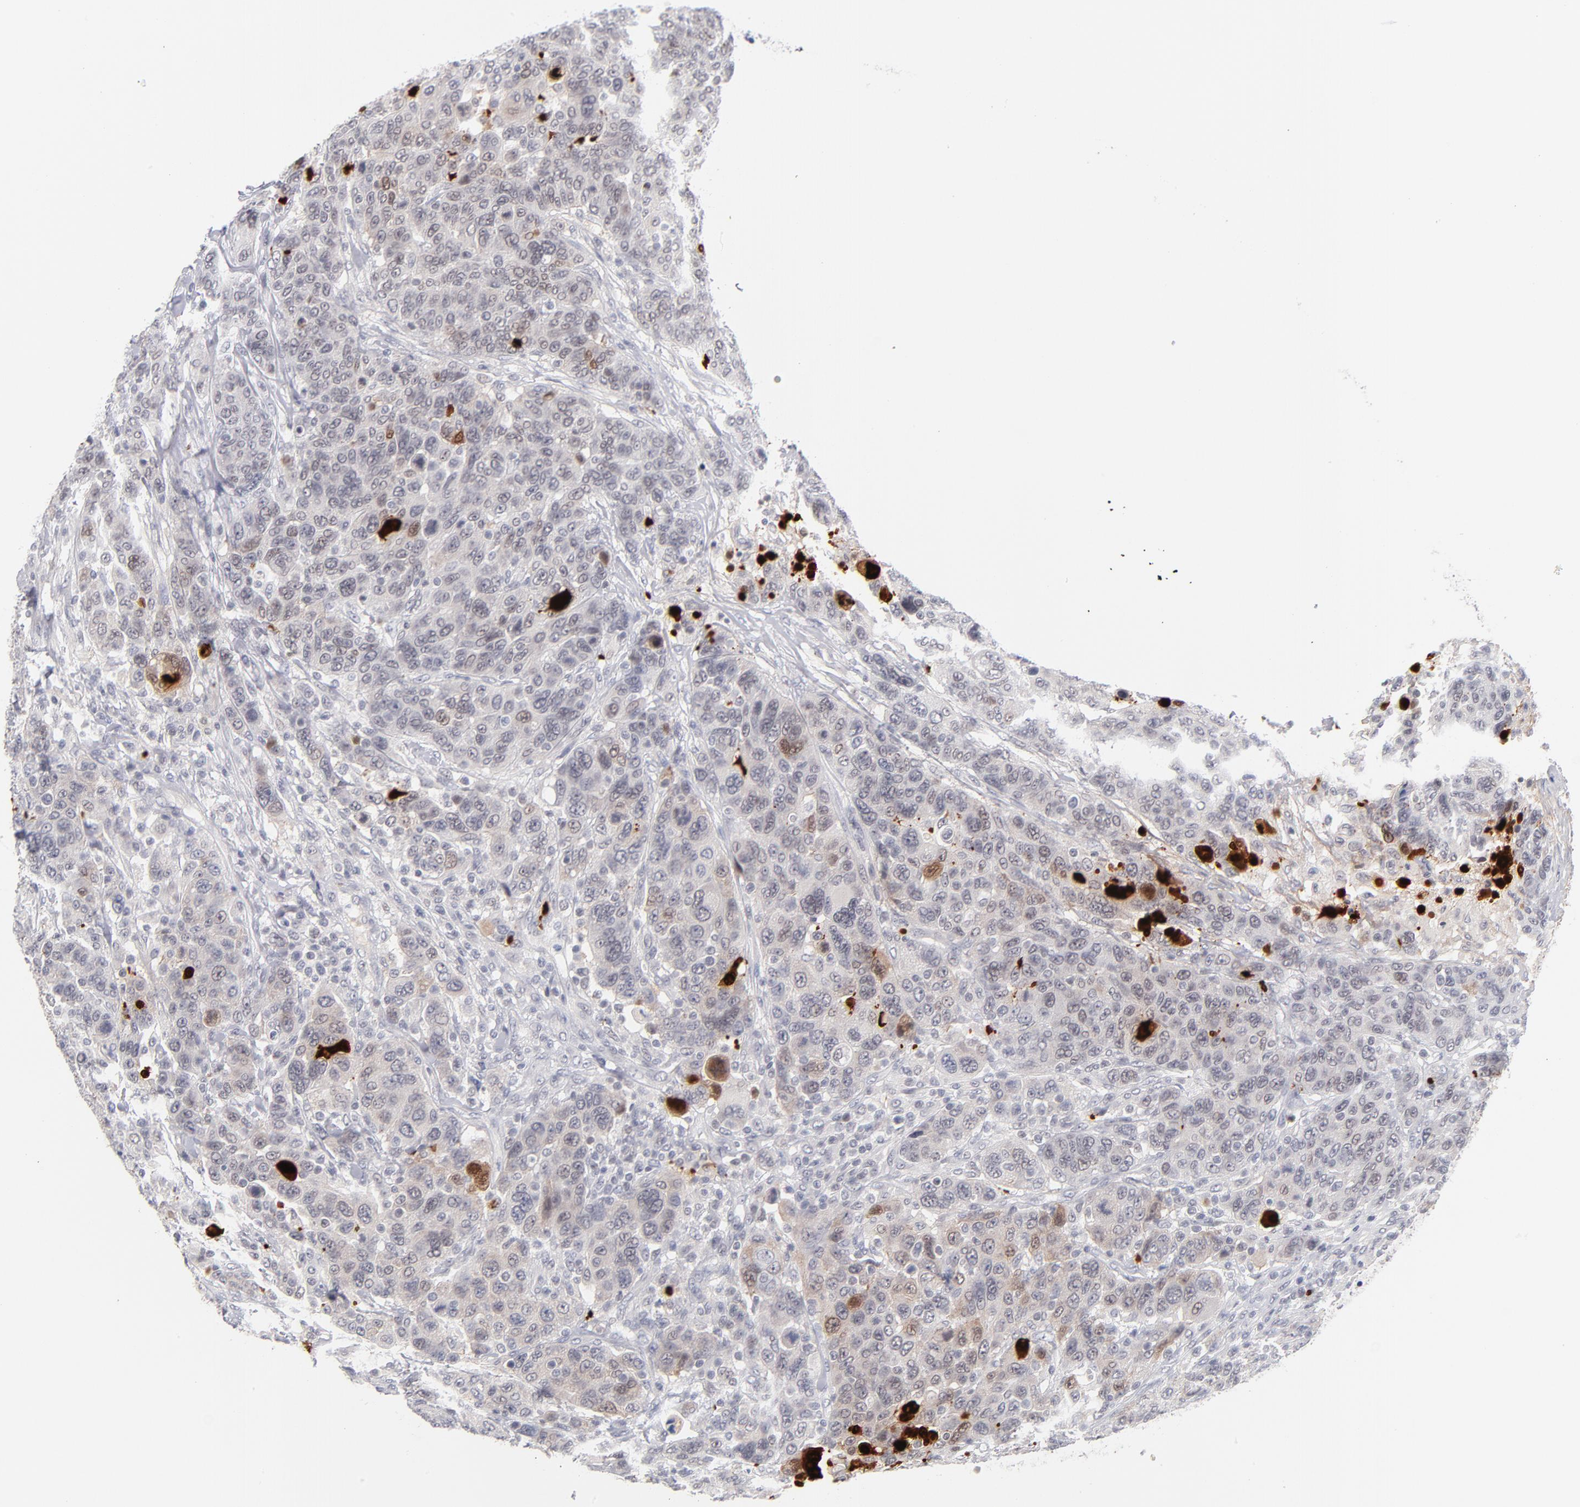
{"staining": {"intensity": "weak", "quantity": "<25%", "location": "cytoplasmic/membranous,nuclear"}, "tissue": "breast cancer", "cell_type": "Tumor cells", "image_type": "cancer", "snomed": [{"axis": "morphology", "description": "Duct carcinoma"}, {"axis": "topography", "description": "Breast"}], "caption": "IHC histopathology image of neoplastic tissue: breast cancer (invasive ductal carcinoma) stained with DAB shows no significant protein expression in tumor cells. The staining is performed using DAB (3,3'-diaminobenzidine) brown chromogen with nuclei counter-stained in using hematoxylin.", "gene": "PARP1", "patient": {"sex": "female", "age": 37}}